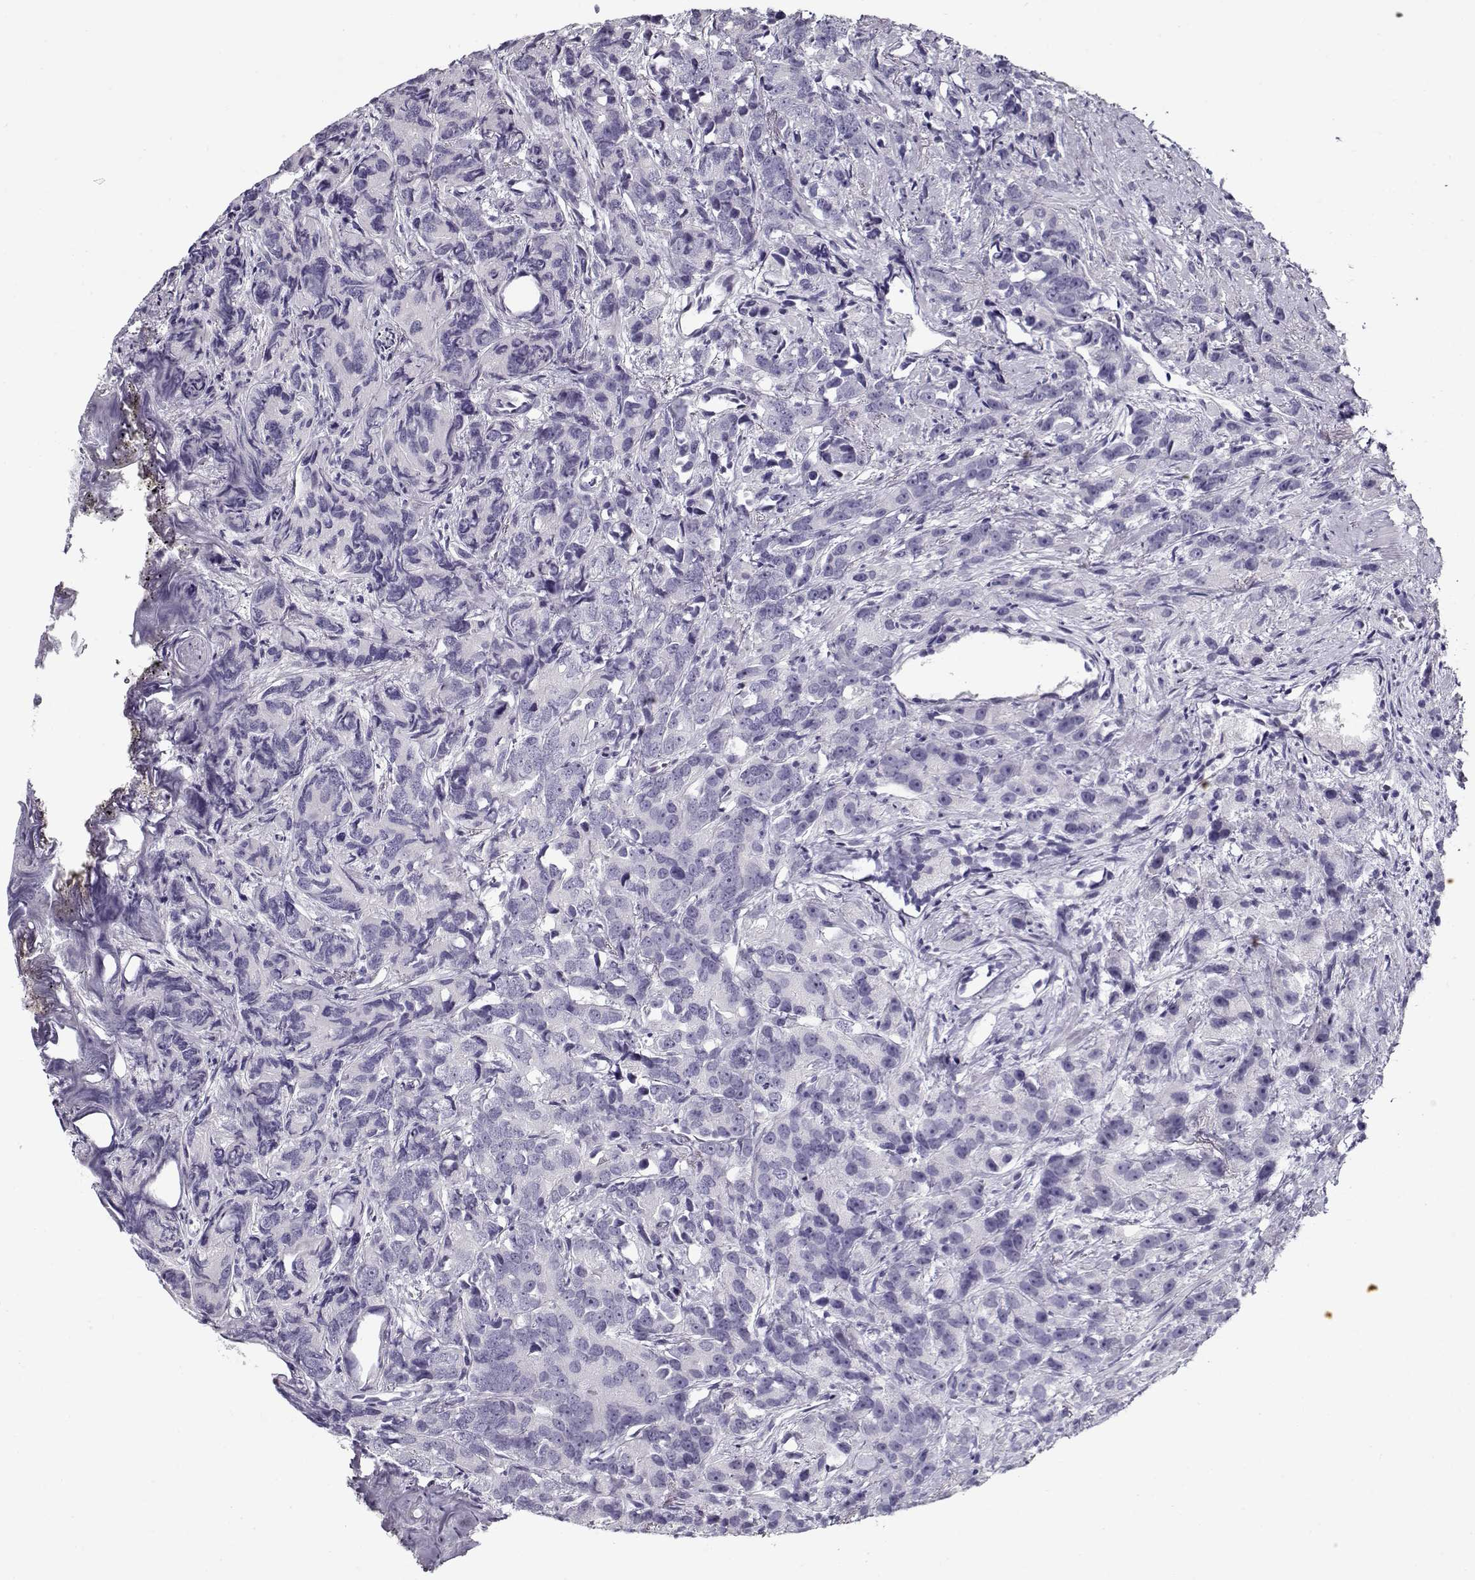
{"staining": {"intensity": "negative", "quantity": "none", "location": "none"}, "tissue": "prostate cancer", "cell_type": "Tumor cells", "image_type": "cancer", "snomed": [{"axis": "morphology", "description": "Adenocarcinoma, High grade"}, {"axis": "topography", "description": "Prostate"}], "caption": "This is an immunohistochemistry photomicrograph of prostate high-grade adenocarcinoma. There is no positivity in tumor cells.", "gene": "GAGE2A", "patient": {"sex": "male", "age": 90}}